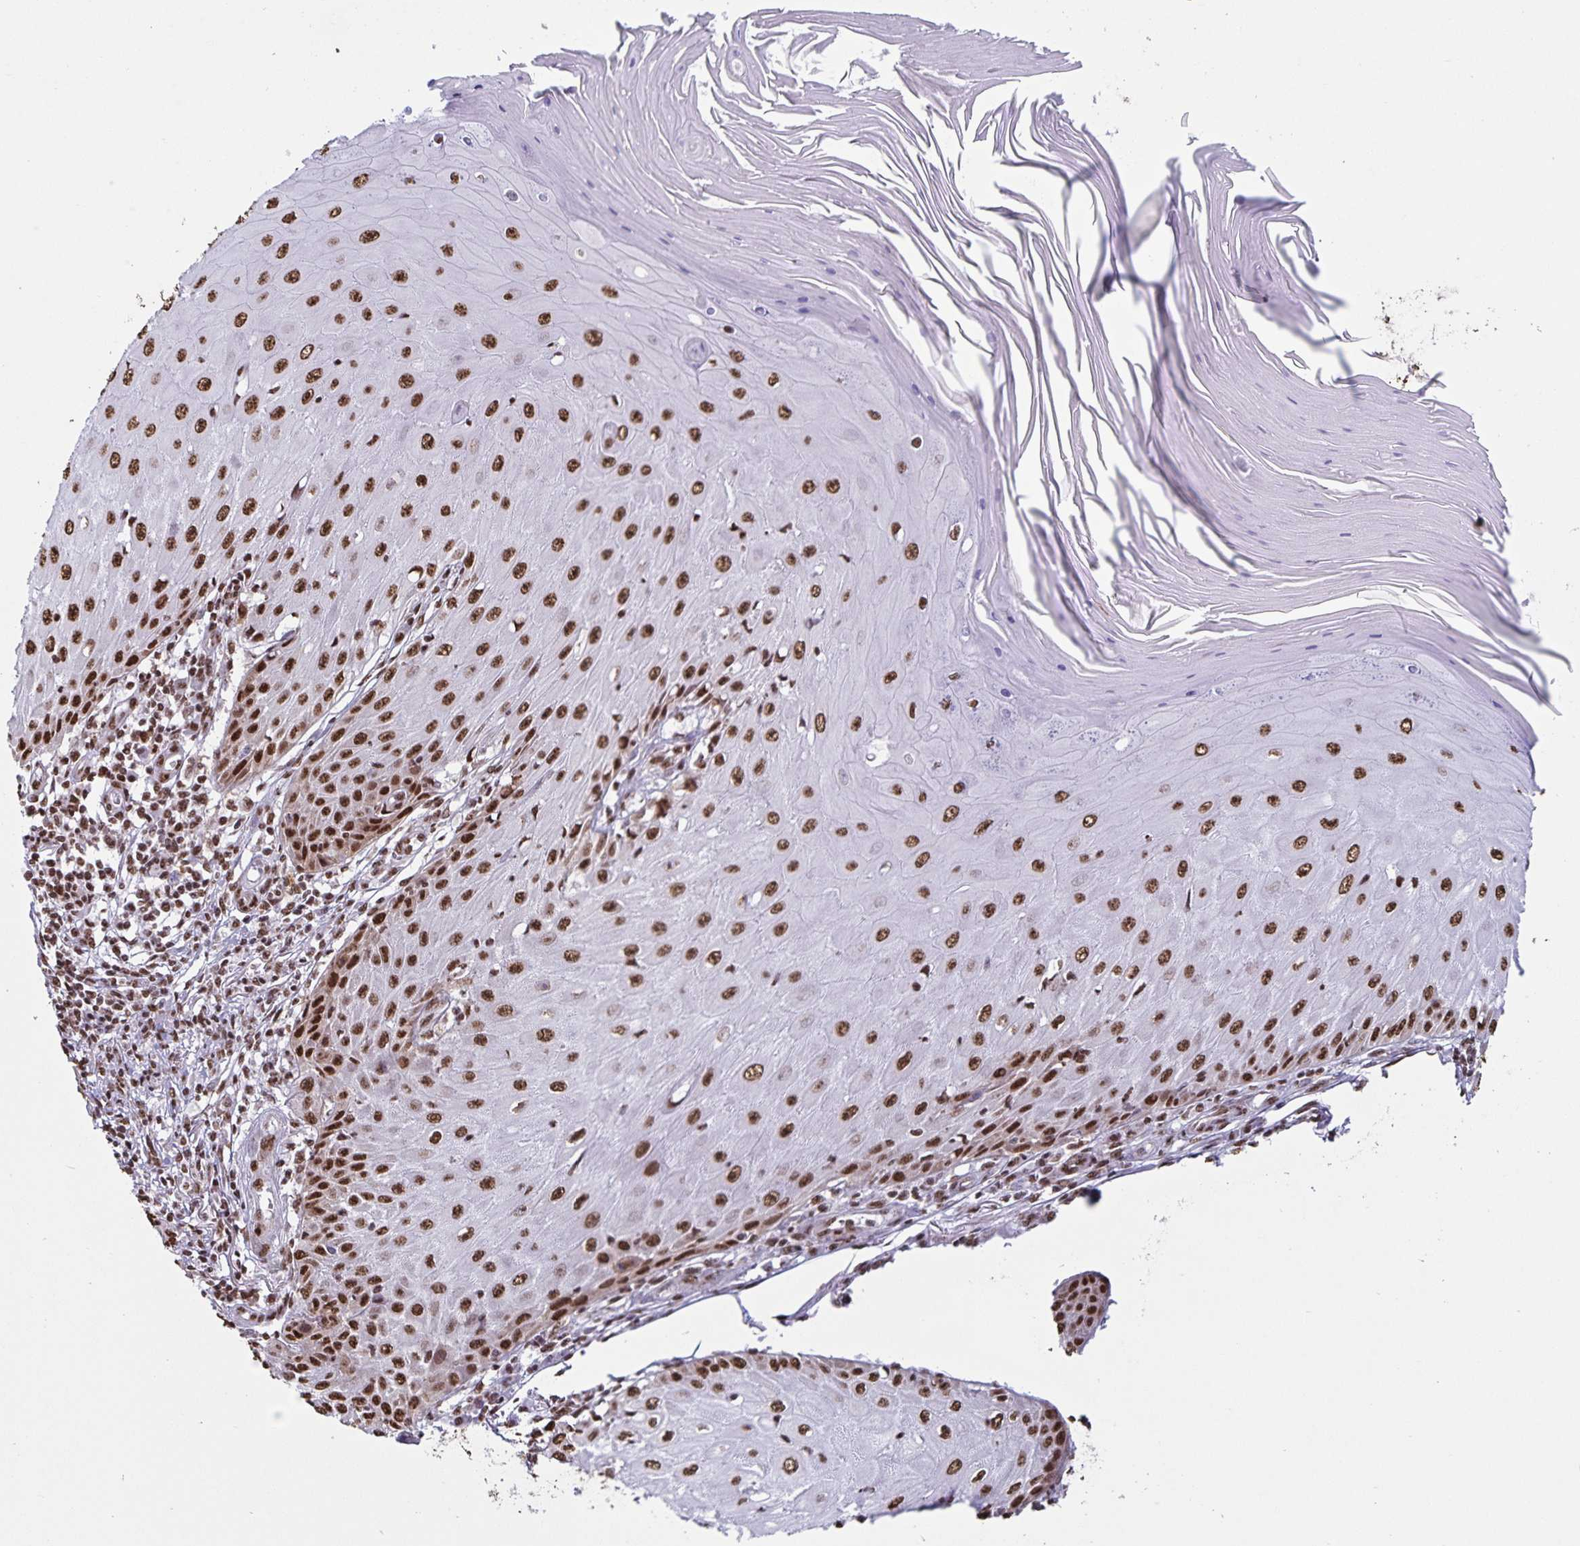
{"staining": {"intensity": "strong", "quantity": ">75%", "location": "nuclear"}, "tissue": "skin cancer", "cell_type": "Tumor cells", "image_type": "cancer", "snomed": [{"axis": "morphology", "description": "Squamous cell carcinoma, NOS"}, {"axis": "topography", "description": "Skin"}], "caption": "This is a photomicrograph of immunohistochemistry (IHC) staining of squamous cell carcinoma (skin), which shows strong staining in the nuclear of tumor cells.", "gene": "DUT", "patient": {"sex": "female", "age": 73}}